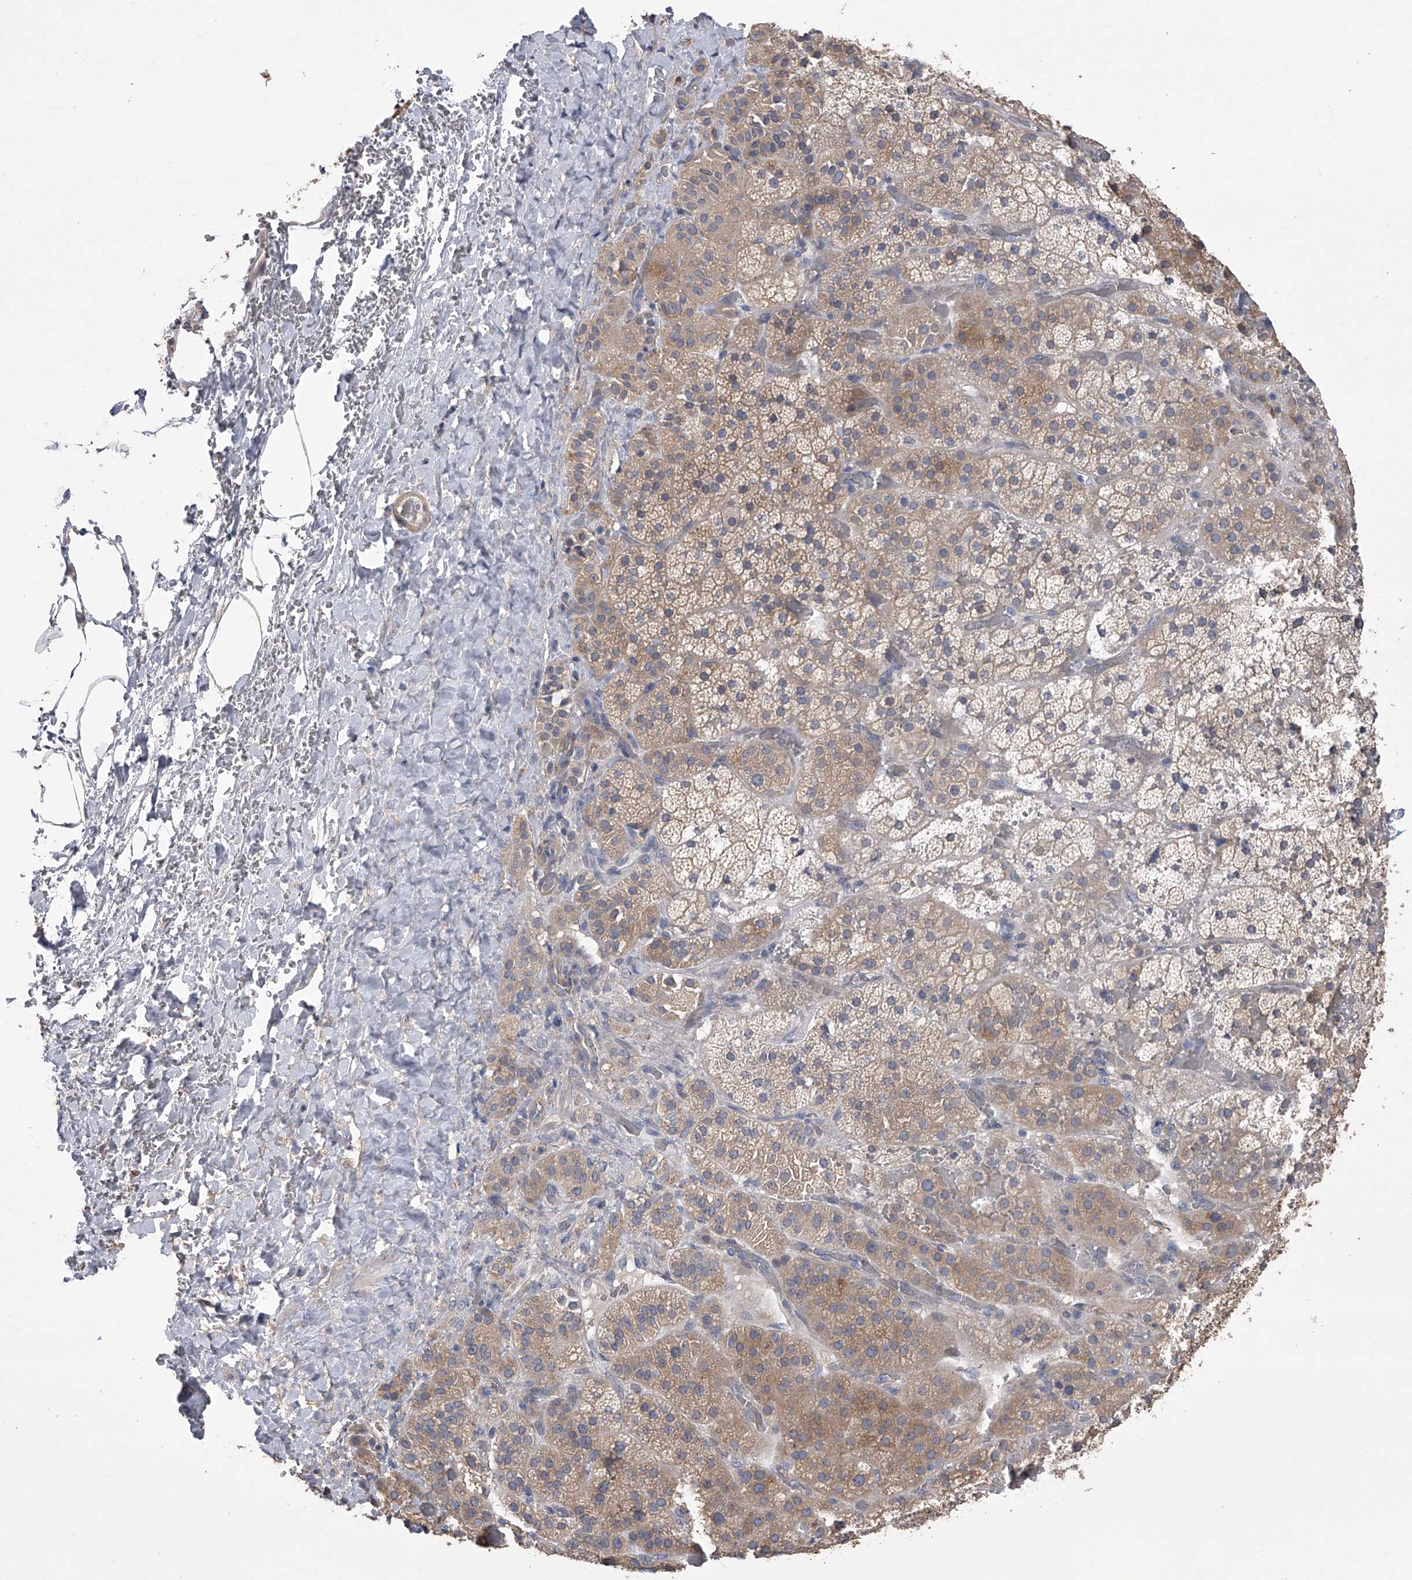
{"staining": {"intensity": "moderate", "quantity": ">75%", "location": "cytoplasmic/membranous"}, "tissue": "adrenal gland", "cell_type": "Glandular cells", "image_type": "normal", "snomed": [{"axis": "morphology", "description": "Normal tissue, NOS"}, {"axis": "topography", "description": "Adrenal gland"}], "caption": "Benign adrenal gland shows moderate cytoplasmic/membranous expression in about >75% of glandular cells.", "gene": "ZNF343", "patient": {"sex": "male", "age": 57}}